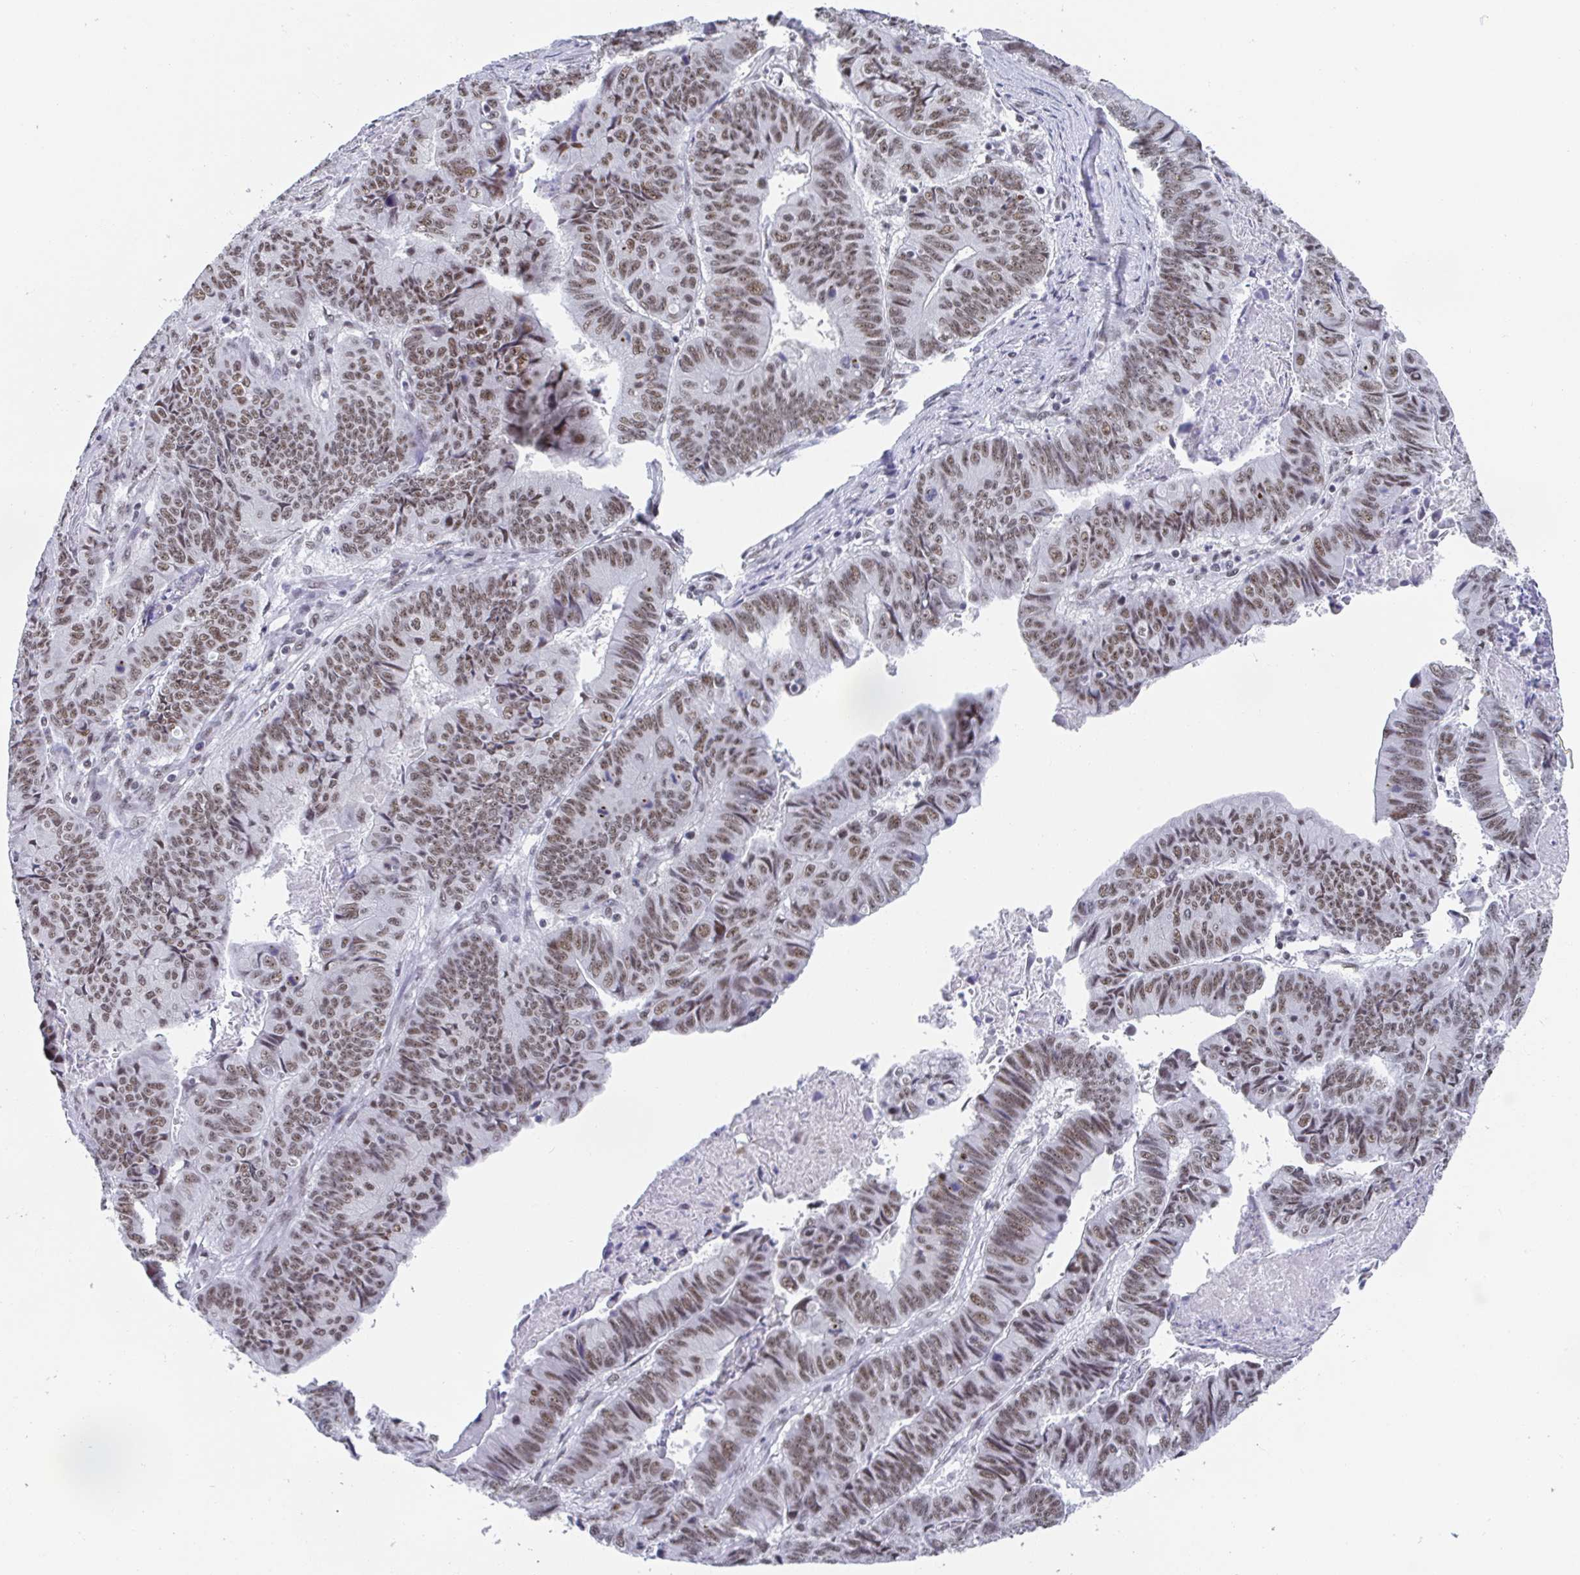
{"staining": {"intensity": "moderate", "quantity": ">75%", "location": "nuclear"}, "tissue": "stomach cancer", "cell_type": "Tumor cells", "image_type": "cancer", "snomed": [{"axis": "morphology", "description": "Adenocarcinoma, NOS"}, {"axis": "topography", "description": "Stomach, lower"}], "caption": "Brown immunohistochemical staining in stomach cancer (adenocarcinoma) reveals moderate nuclear staining in about >75% of tumor cells.", "gene": "SLC7A10", "patient": {"sex": "male", "age": 77}}